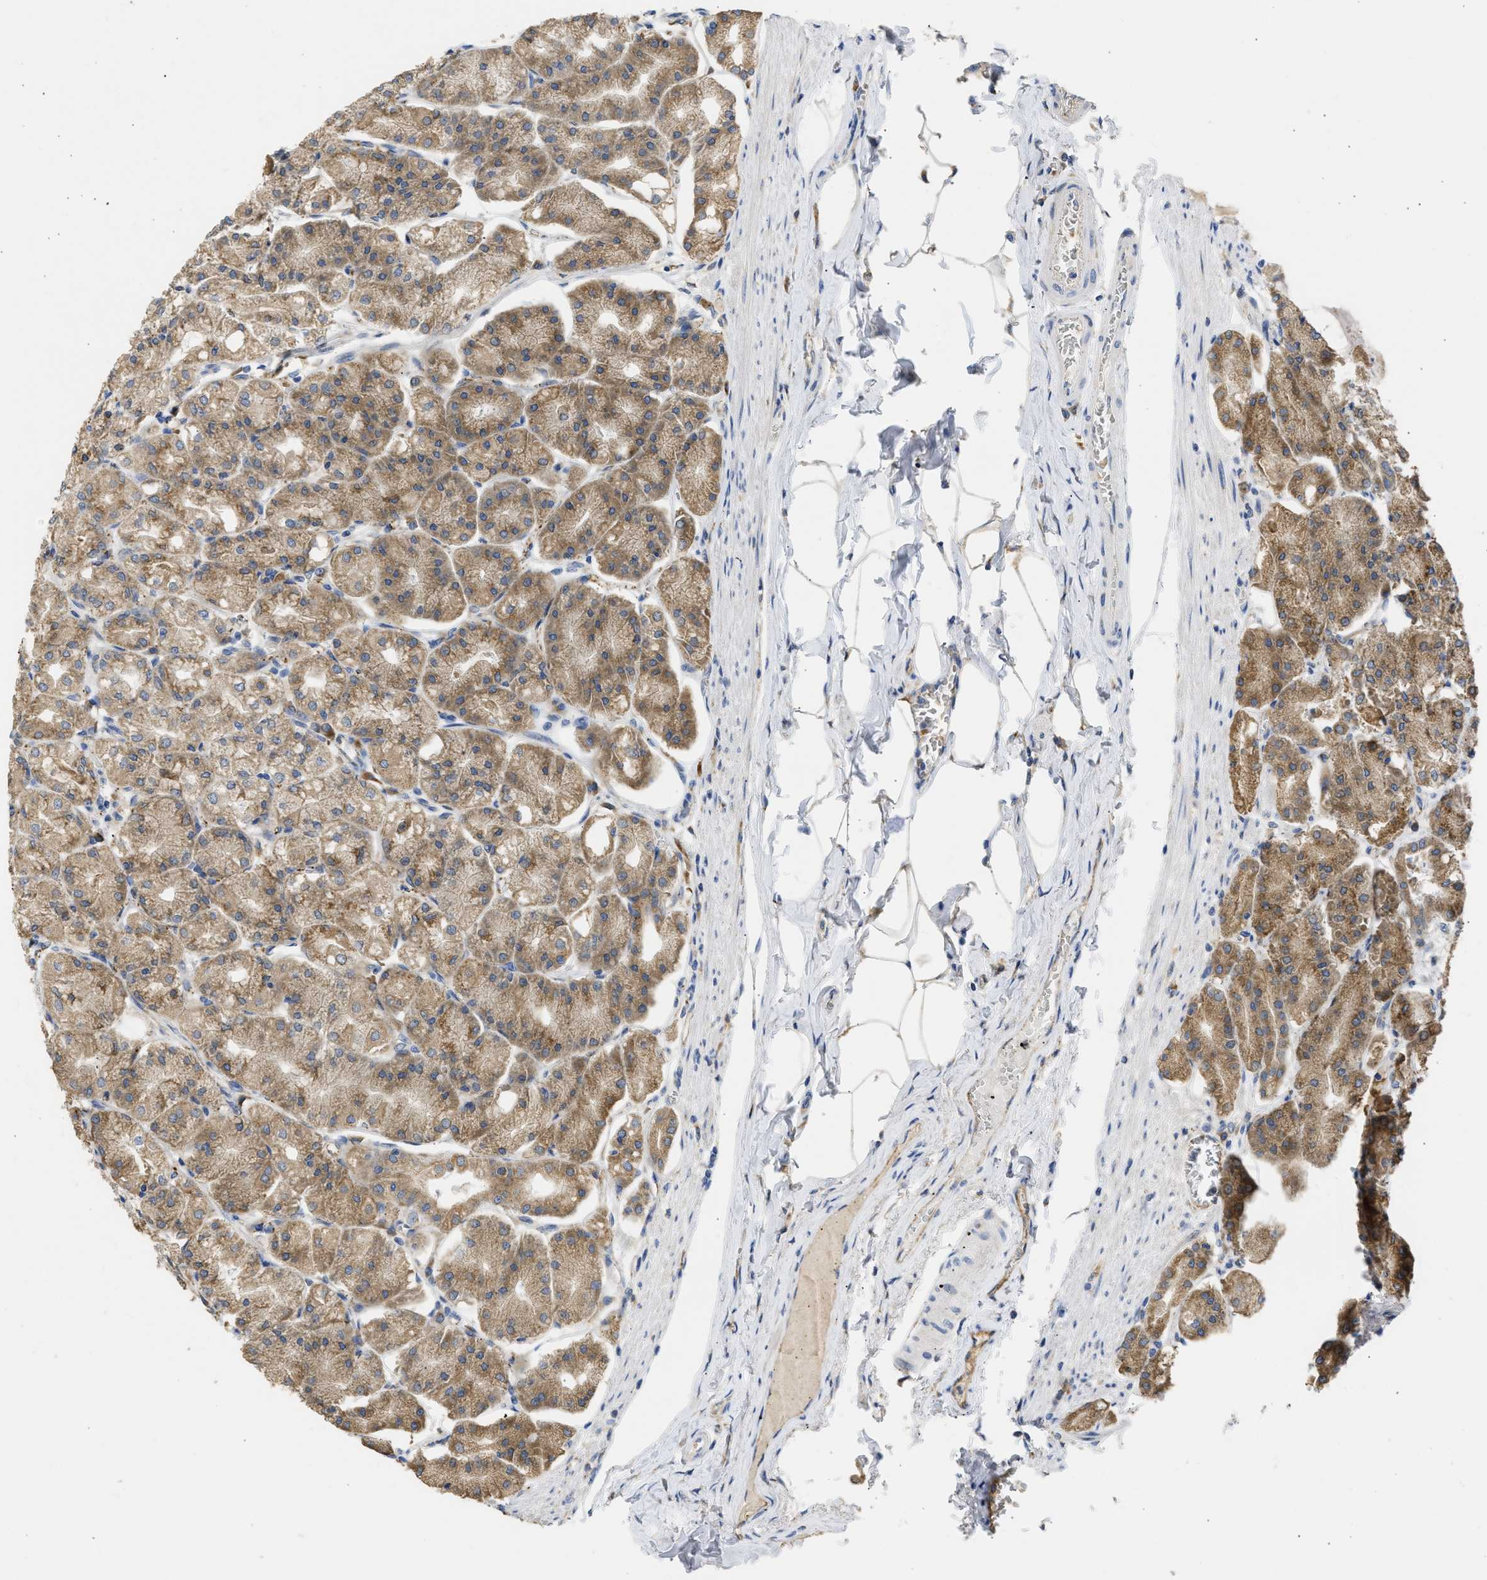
{"staining": {"intensity": "moderate", "quantity": ">75%", "location": "cytoplasmic/membranous"}, "tissue": "stomach", "cell_type": "Glandular cells", "image_type": "normal", "snomed": [{"axis": "morphology", "description": "Normal tissue, NOS"}, {"axis": "topography", "description": "Stomach, lower"}], "caption": "Benign stomach demonstrates moderate cytoplasmic/membranous positivity in about >75% of glandular cells, visualized by immunohistochemistry.", "gene": "TMED1", "patient": {"sex": "male", "age": 71}}